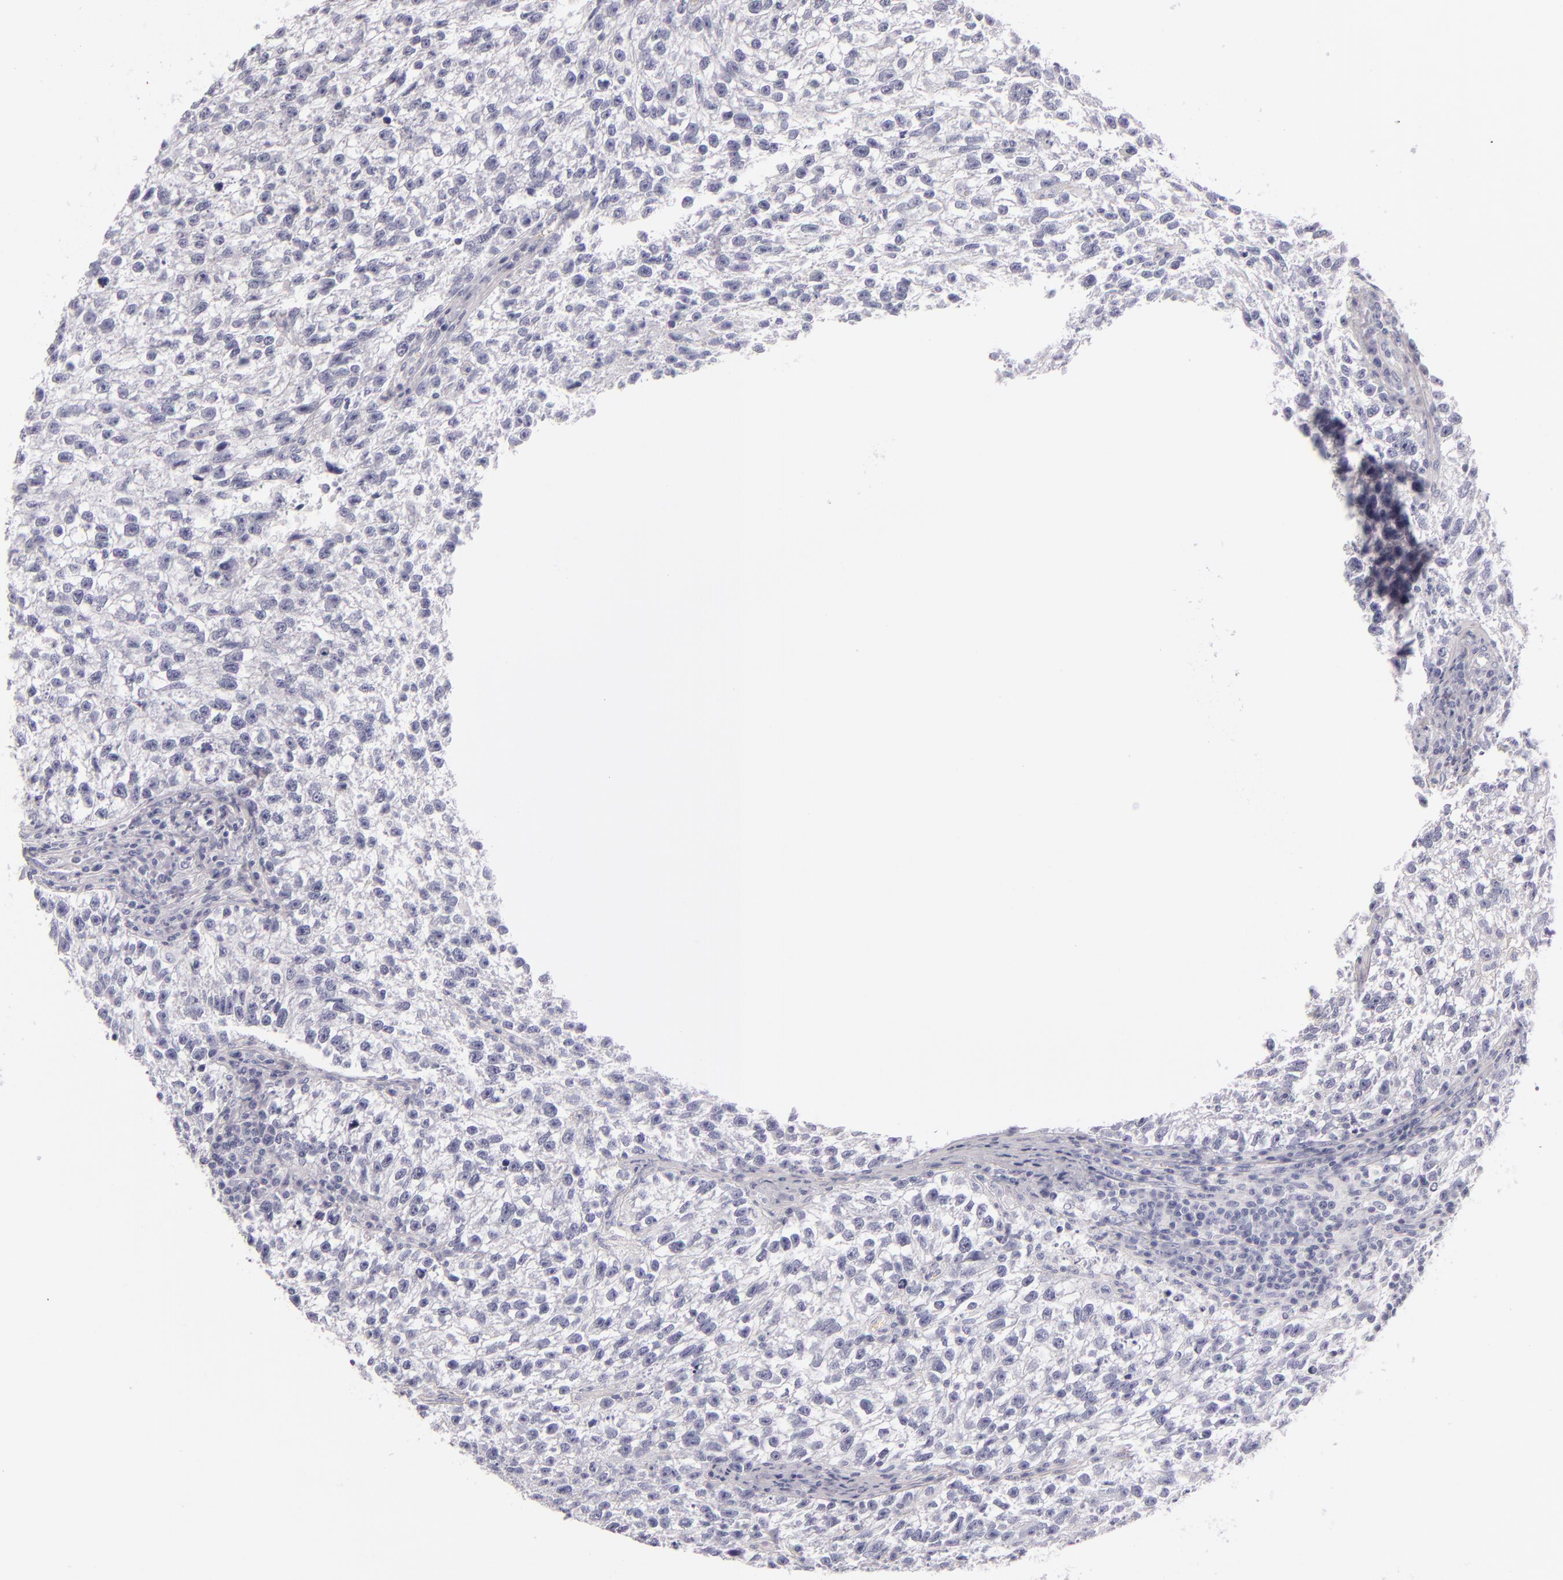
{"staining": {"intensity": "negative", "quantity": "none", "location": "none"}, "tissue": "testis cancer", "cell_type": "Tumor cells", "image_type": "cancer", "snomed": [{"axis": "morphology", "description": "Seminoma, NOS"}, {"axis": "topography", "description": "Testis"}], "caption": "A micrograph of testis cancer stained for a protein demonstrates no brown staining in tumor cells.", "gene": "TPSD1", "patient": {"sex": "male", "age": 38}}